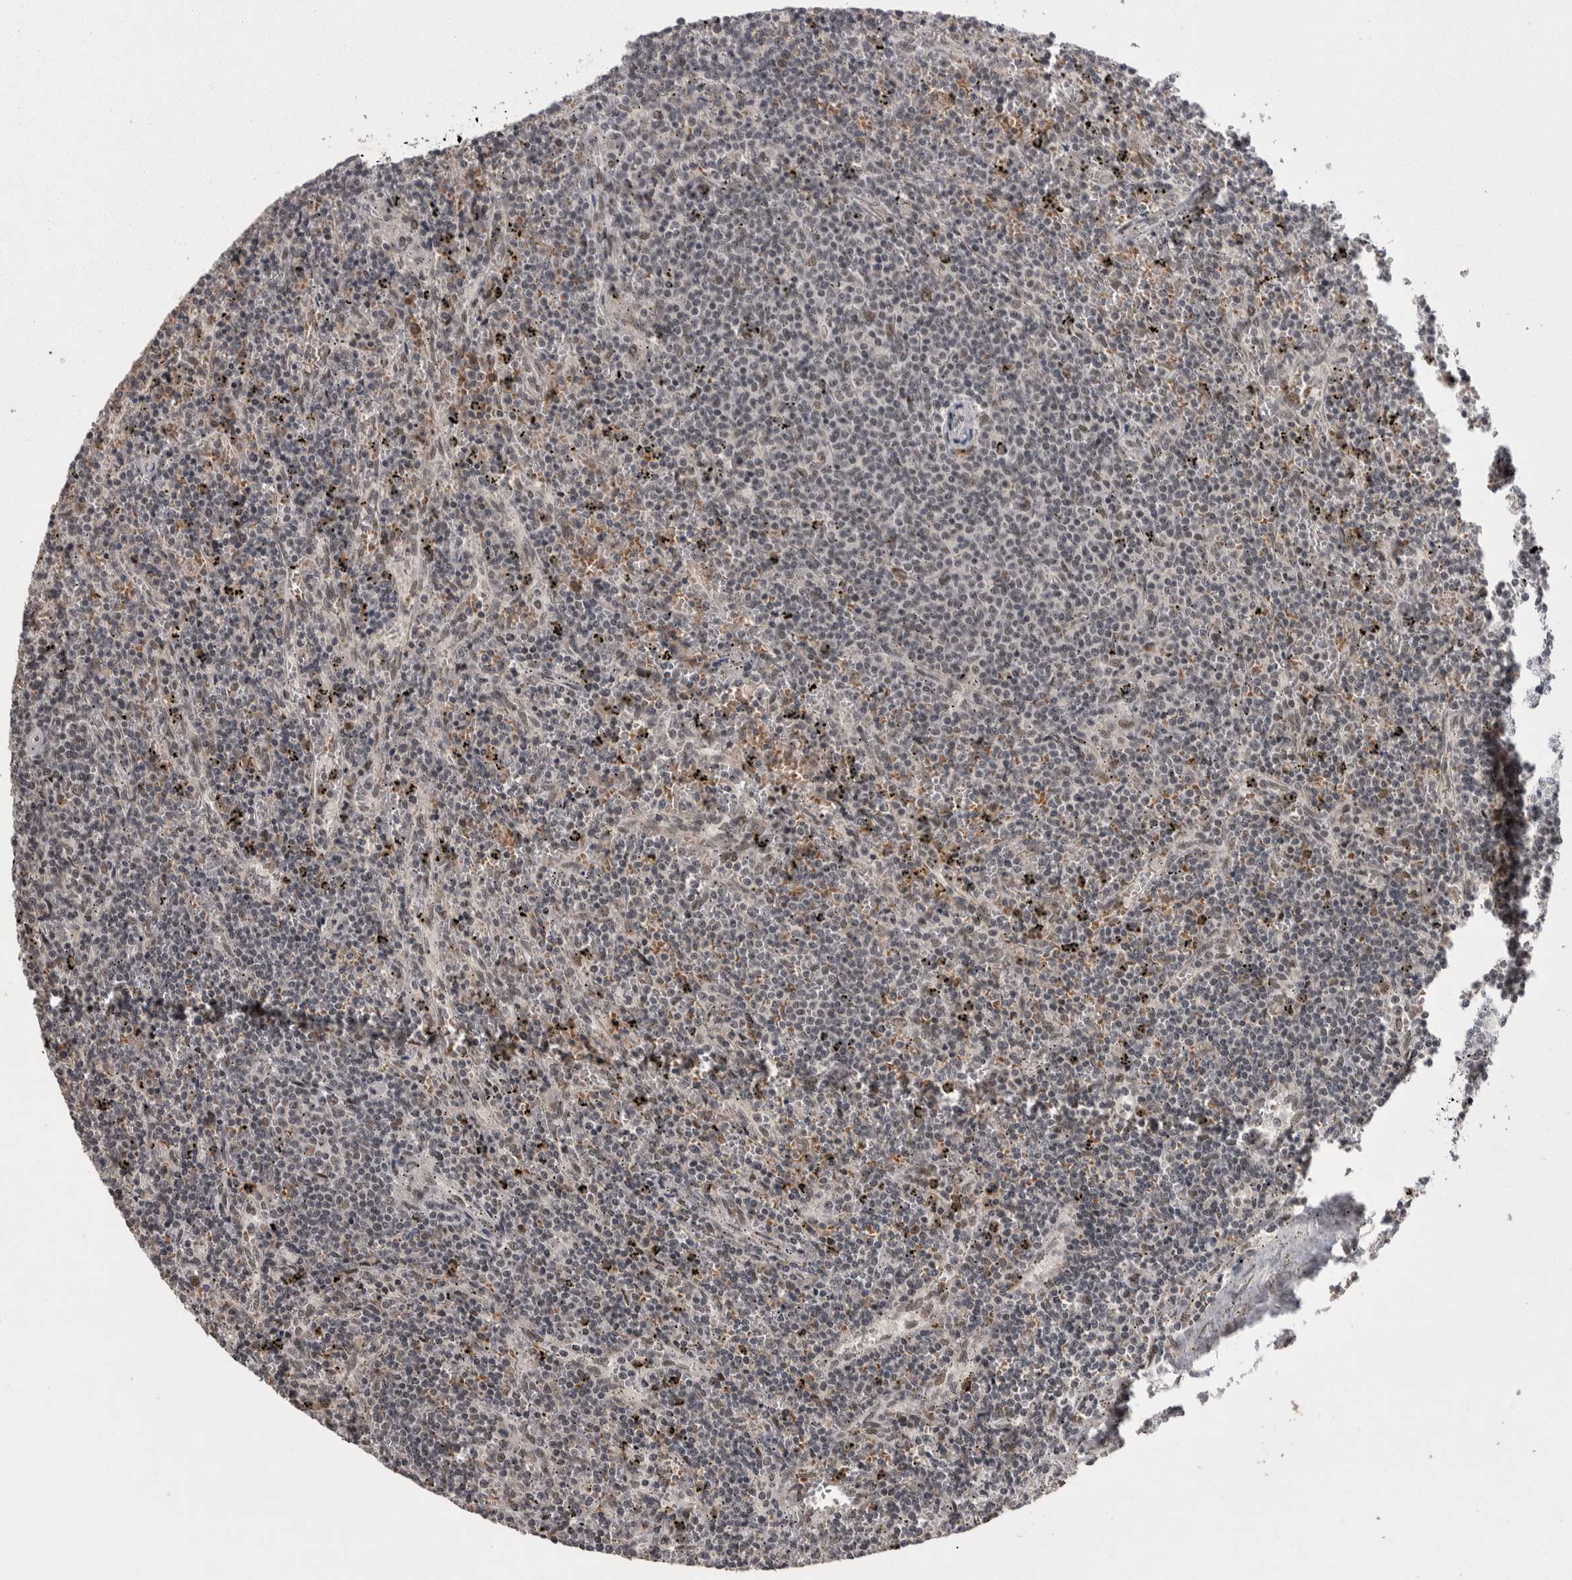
{"staining": {"intensity": "negative", "quantity": "none", "location": "none"}, "tissue": "lymphoma", "cell_type": "Tumor cells", "image_type": "cancer", "snomed": [{"axis": "morphology", "description": "Malignant lymphoma, non-Hodgkin's type, Low grade"}, {"axis": "topography", "description": "Spleen"}], "caption": "IHC photomicrograph of neoplastic tissue: malignant lymphoma, non-Hodgkin's type (low-grade) stained with DAB reveals no significant protein staining in tumor cells.", "gene": "DMTF1", "patient": {"sex": "female", "age": 50}}